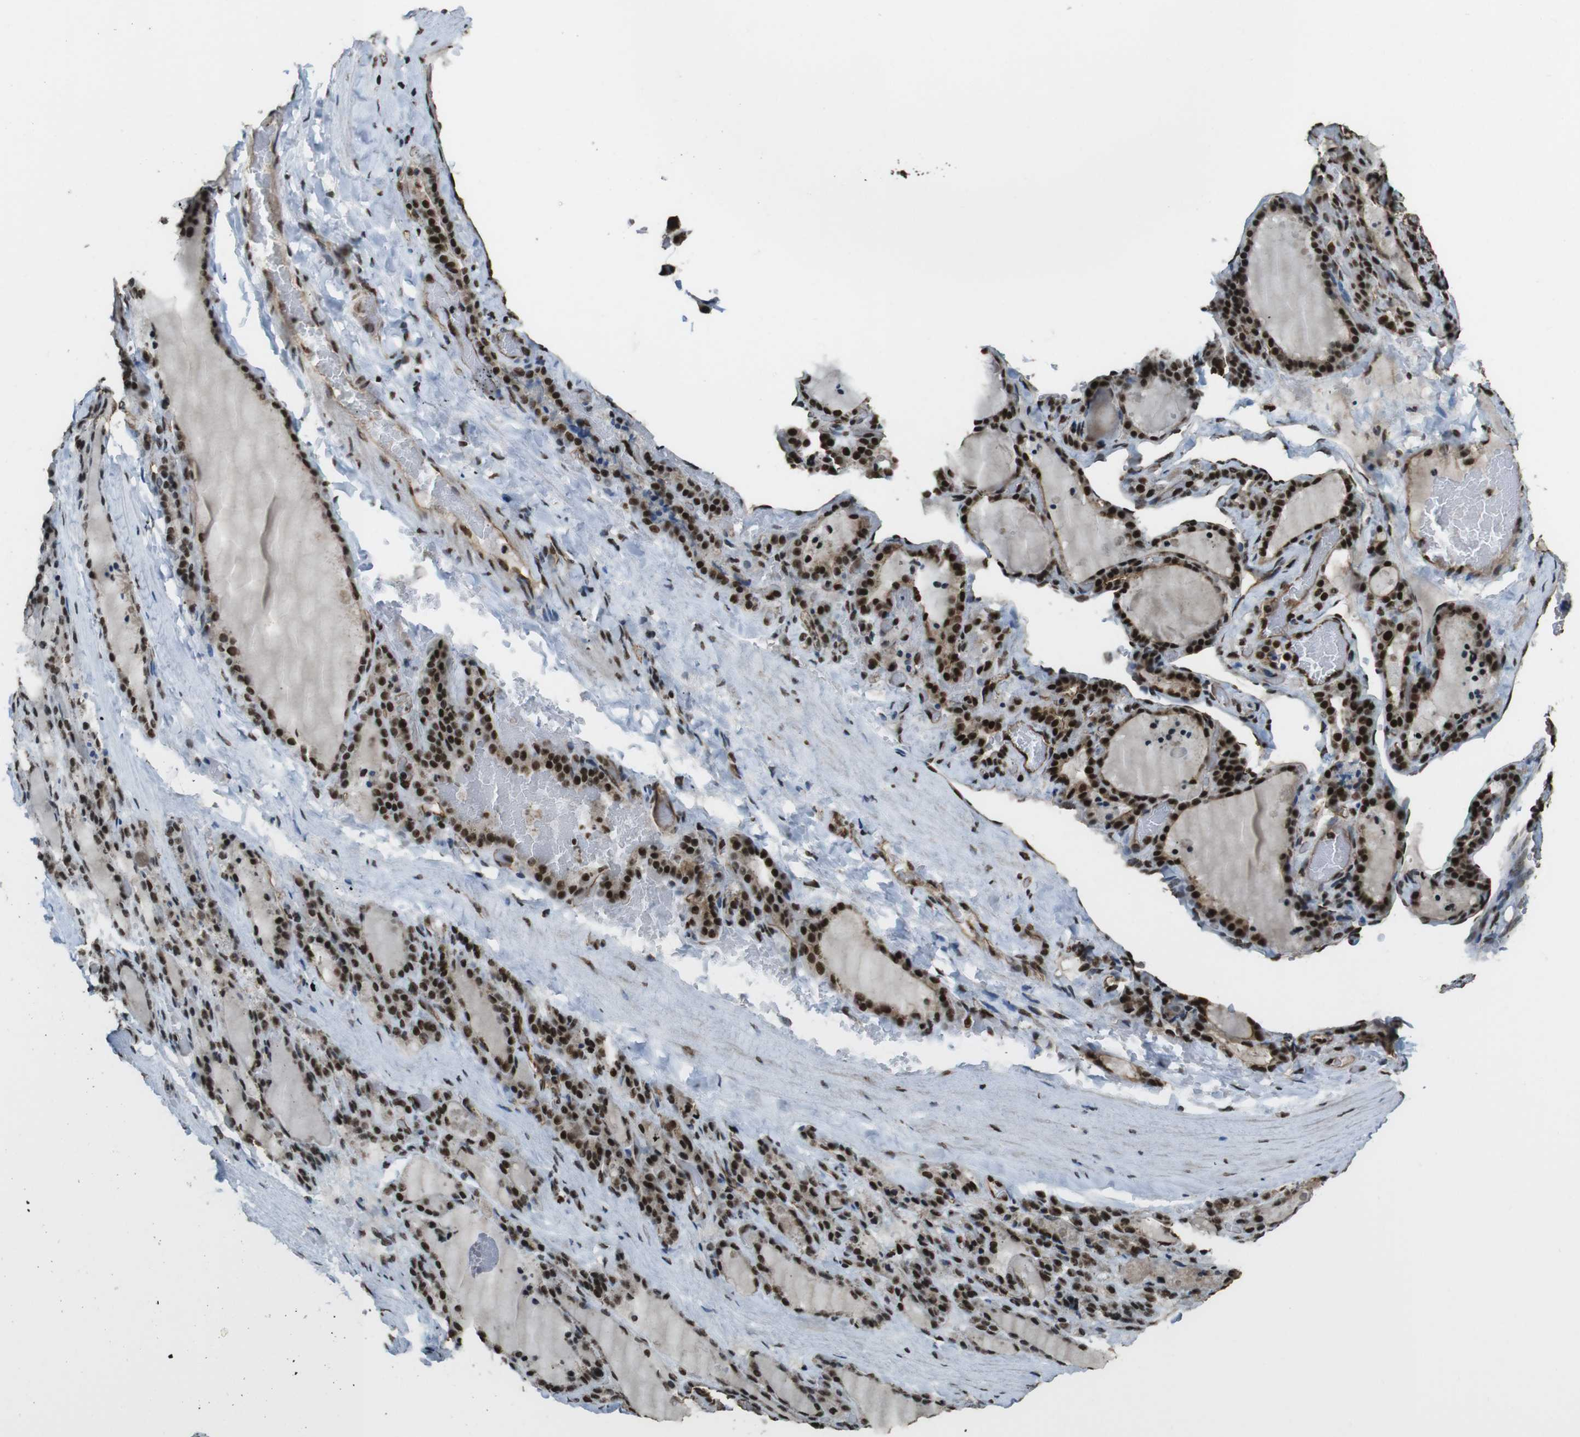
{"staining": {"intensity": "strong", "quantity": ">75%", "location": "nuclear"}, "tissue": "thyroid gland", "cell_type": "Glandular cells", "image_type": "normal", "snomed": [{"axis": "morphology", "description": "Normal tissue, NOS"}, {"axis": "topography", "description": "Thyroid gland"}], "caption": "Immunohistochemistry photomicrograph of unremarkable human thyroid gland stained for a protein (brown), which exhibits high levels of strong nuclear expression in approximately >75% of glandular cells.", "gene": "CSNK2B", "patient": {"sex": "female", "age": 28}}